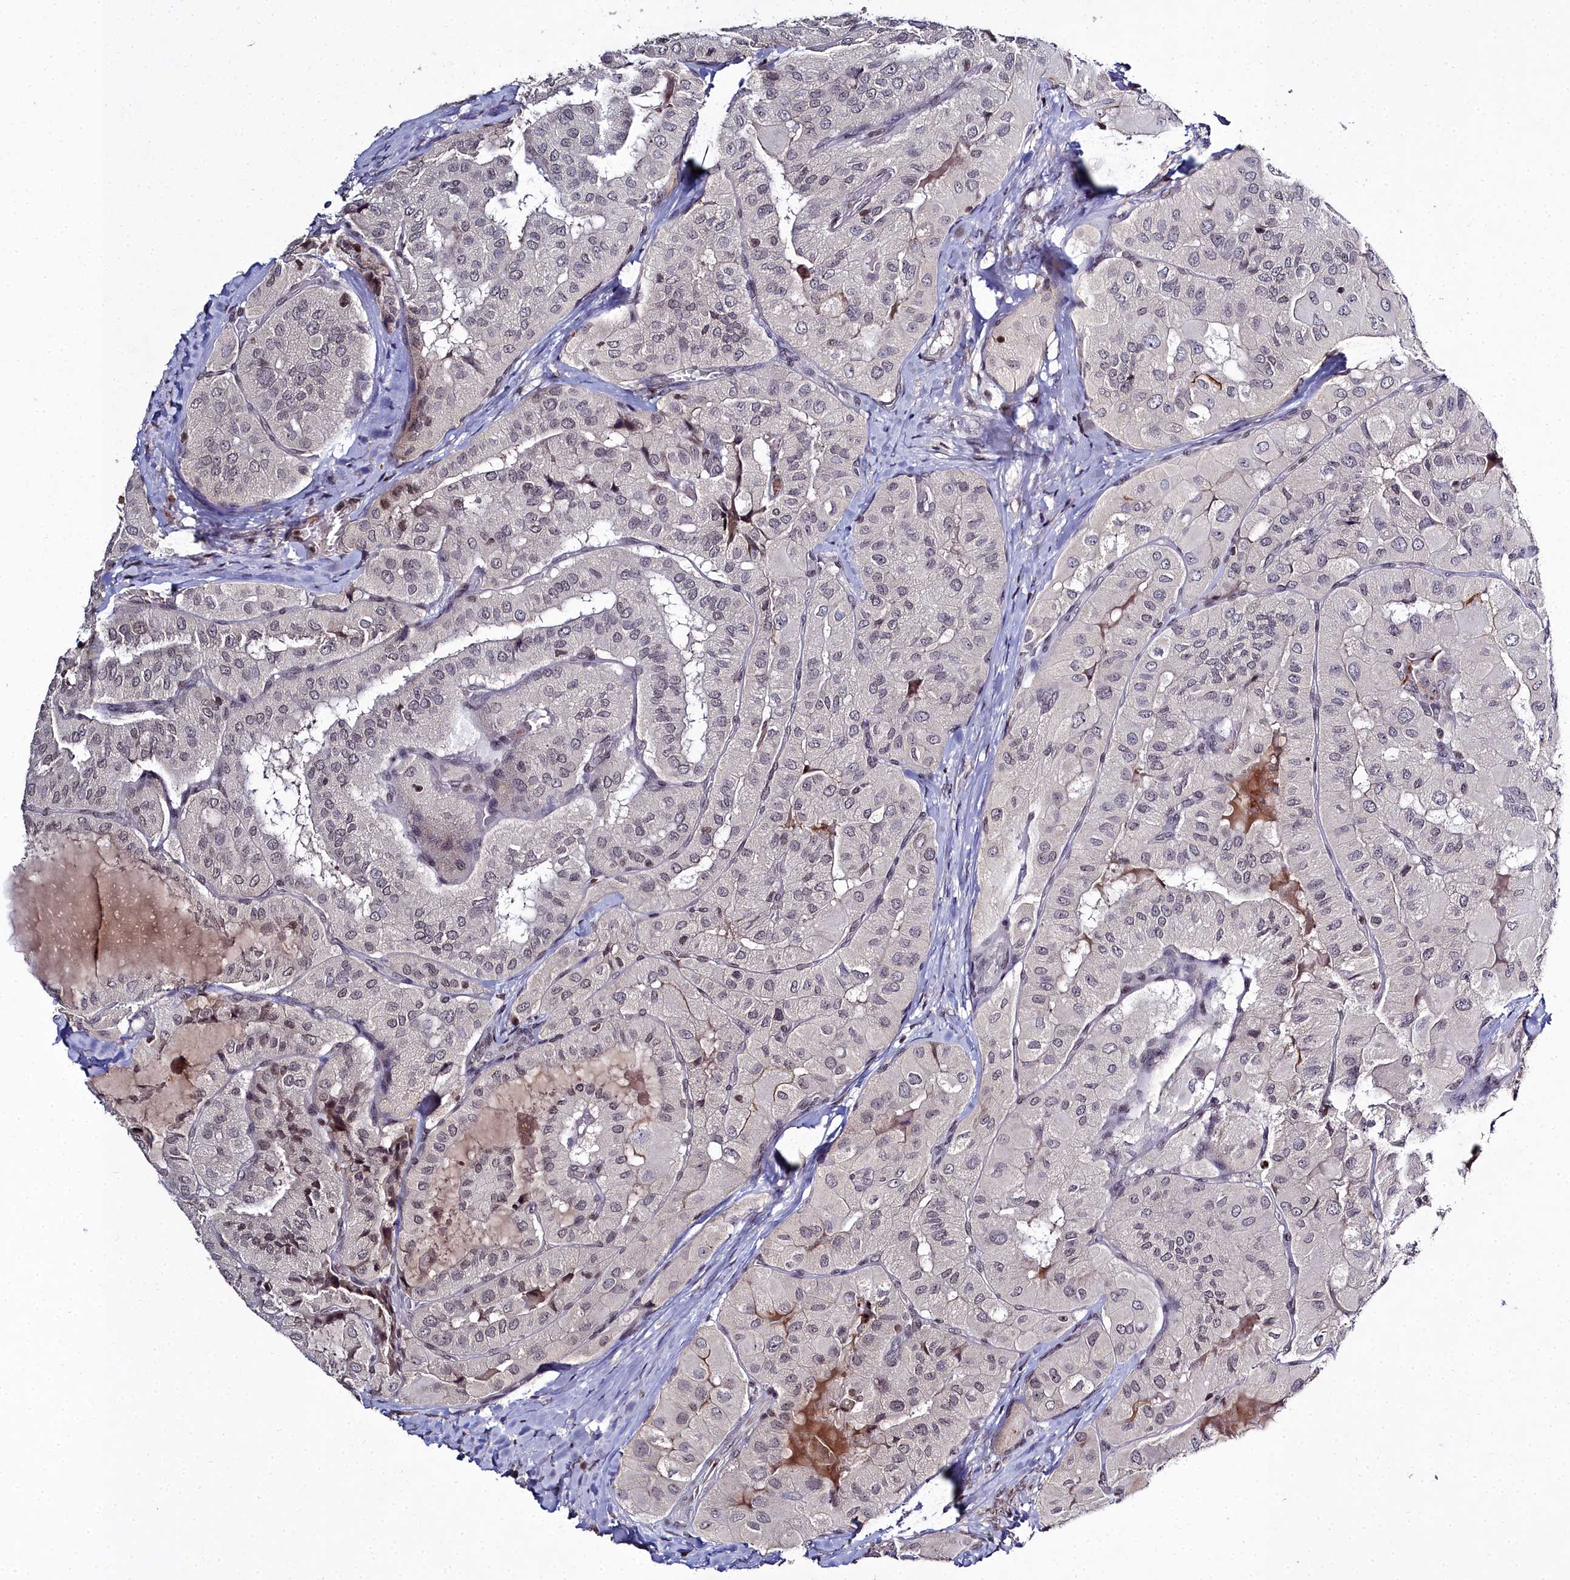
{"staining": {"intensity": "weak", "quantity": "<25%", "location": "nuclear"}, "tissue": "thyroid cancer", "cell_type": "Tumor cells", "image_type": "cancer", "snomed": [{"axis": "morphology", "description": "Normal tissue, NOS"}, {"axis": "morphology", "description": "Papillary adenocarcinoma, NOS"}, {"axis": "topography", "description": "Thyroid gland"}], "caption": "High power microscopy micrograph of an immunohistochemistry (IHC) histopathology image of thyroid cancer (papillary adenocarcinoma), revealing no significant positivity in tumor cells.", "gene": "FZD4", "patient": {"sex": "female", "age": 59}}